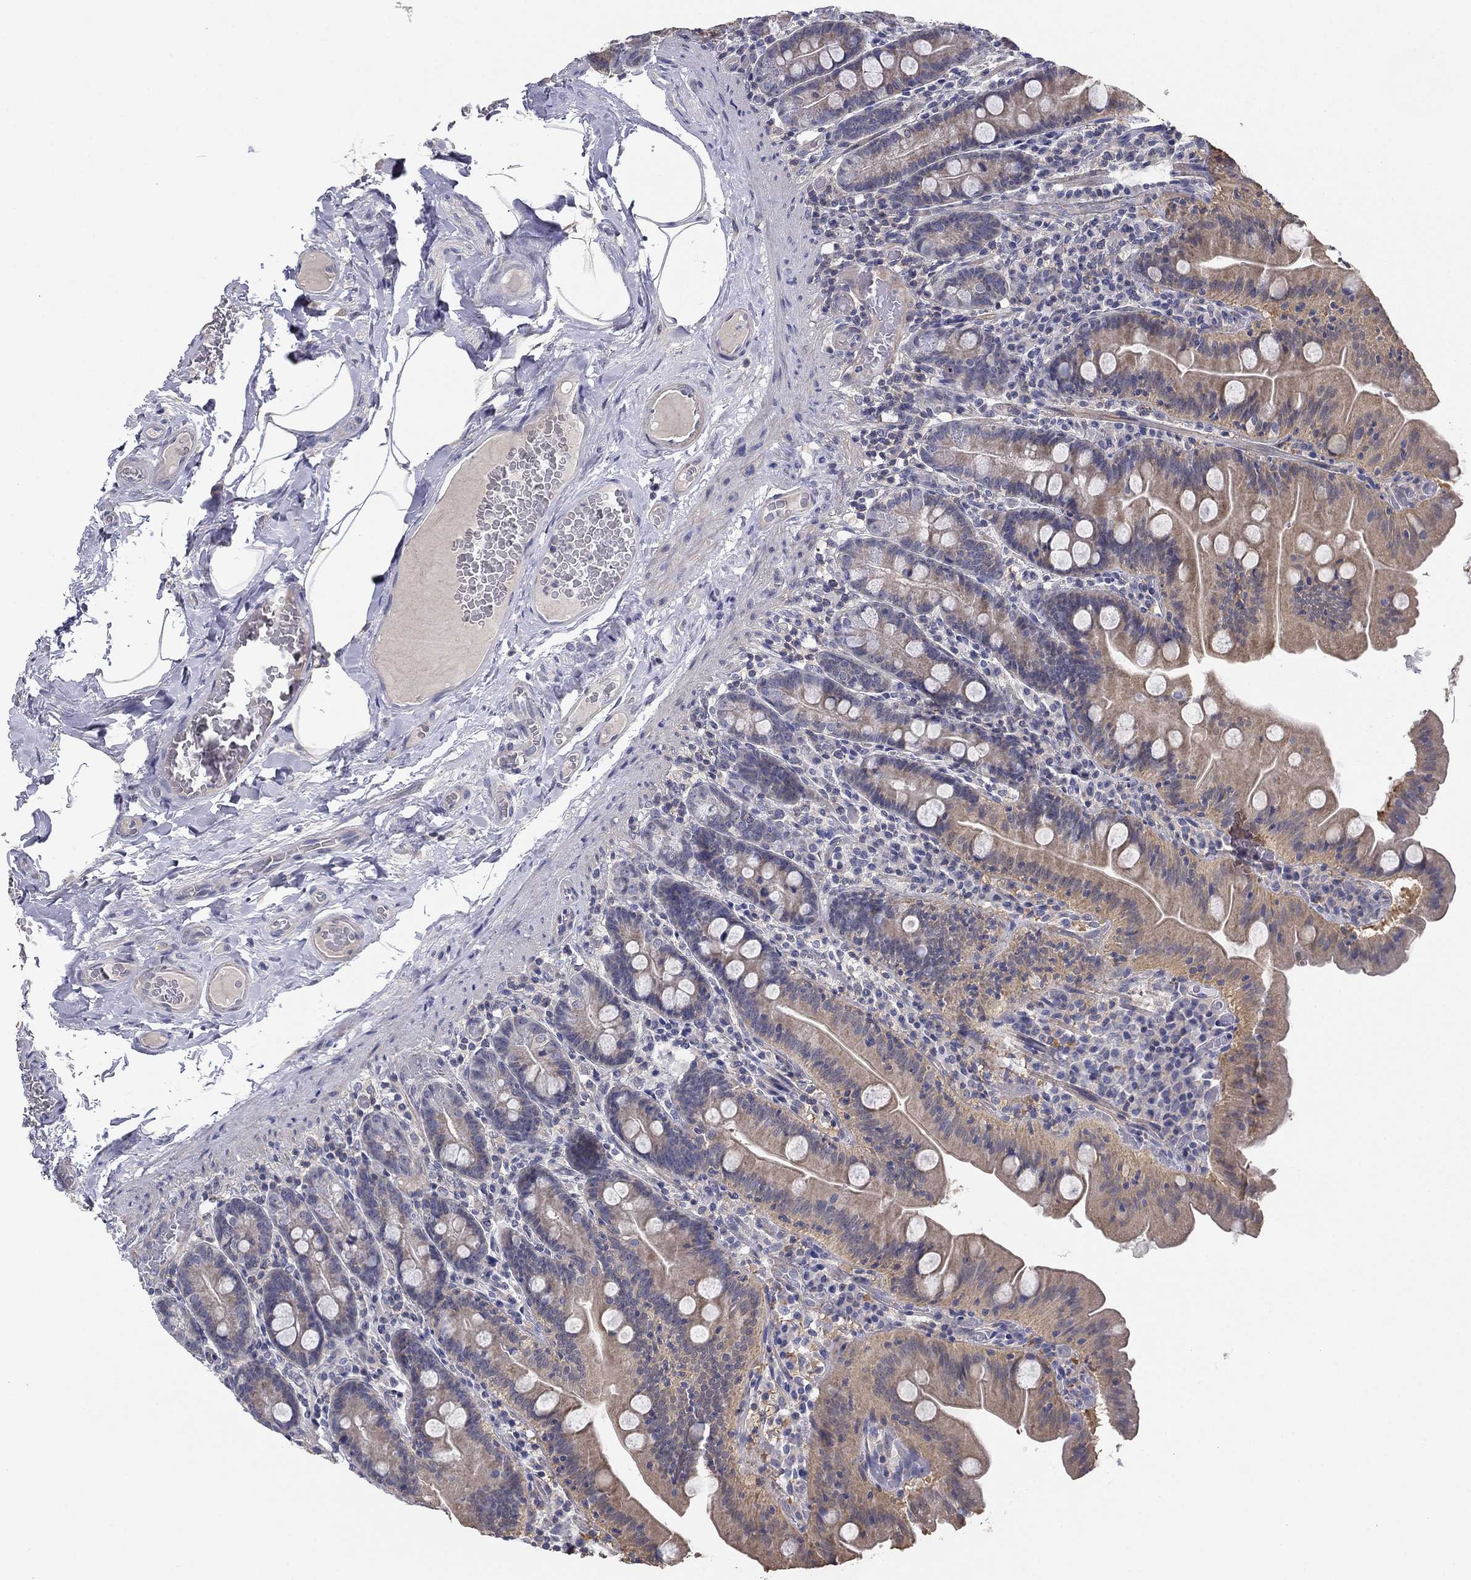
{"staining": {"intensity": "weak", "quantity": "25%-75%", "location": "cytoplasmic/membranous"}, "tissue": "small intestine", "cell_type": "Glandular cells", "image_type": "normal", "snomed": [{"axis": "morphology", "description": "Normal tissue, NOS"}, {"axis": "topography", "description": "Small intestine"}], "caption": "Brown immunohistochemical staining in normal small intestine exhibits weak cytoplasmic/membranous expression in approximately 25%-75% of glandular cells. (DAB (3,3'-diaminobenzidine) = brown stain, brightfield microscopy at high magnification).", "gene": "GRK7", "patient": {"sex": "male", "age": 37}}